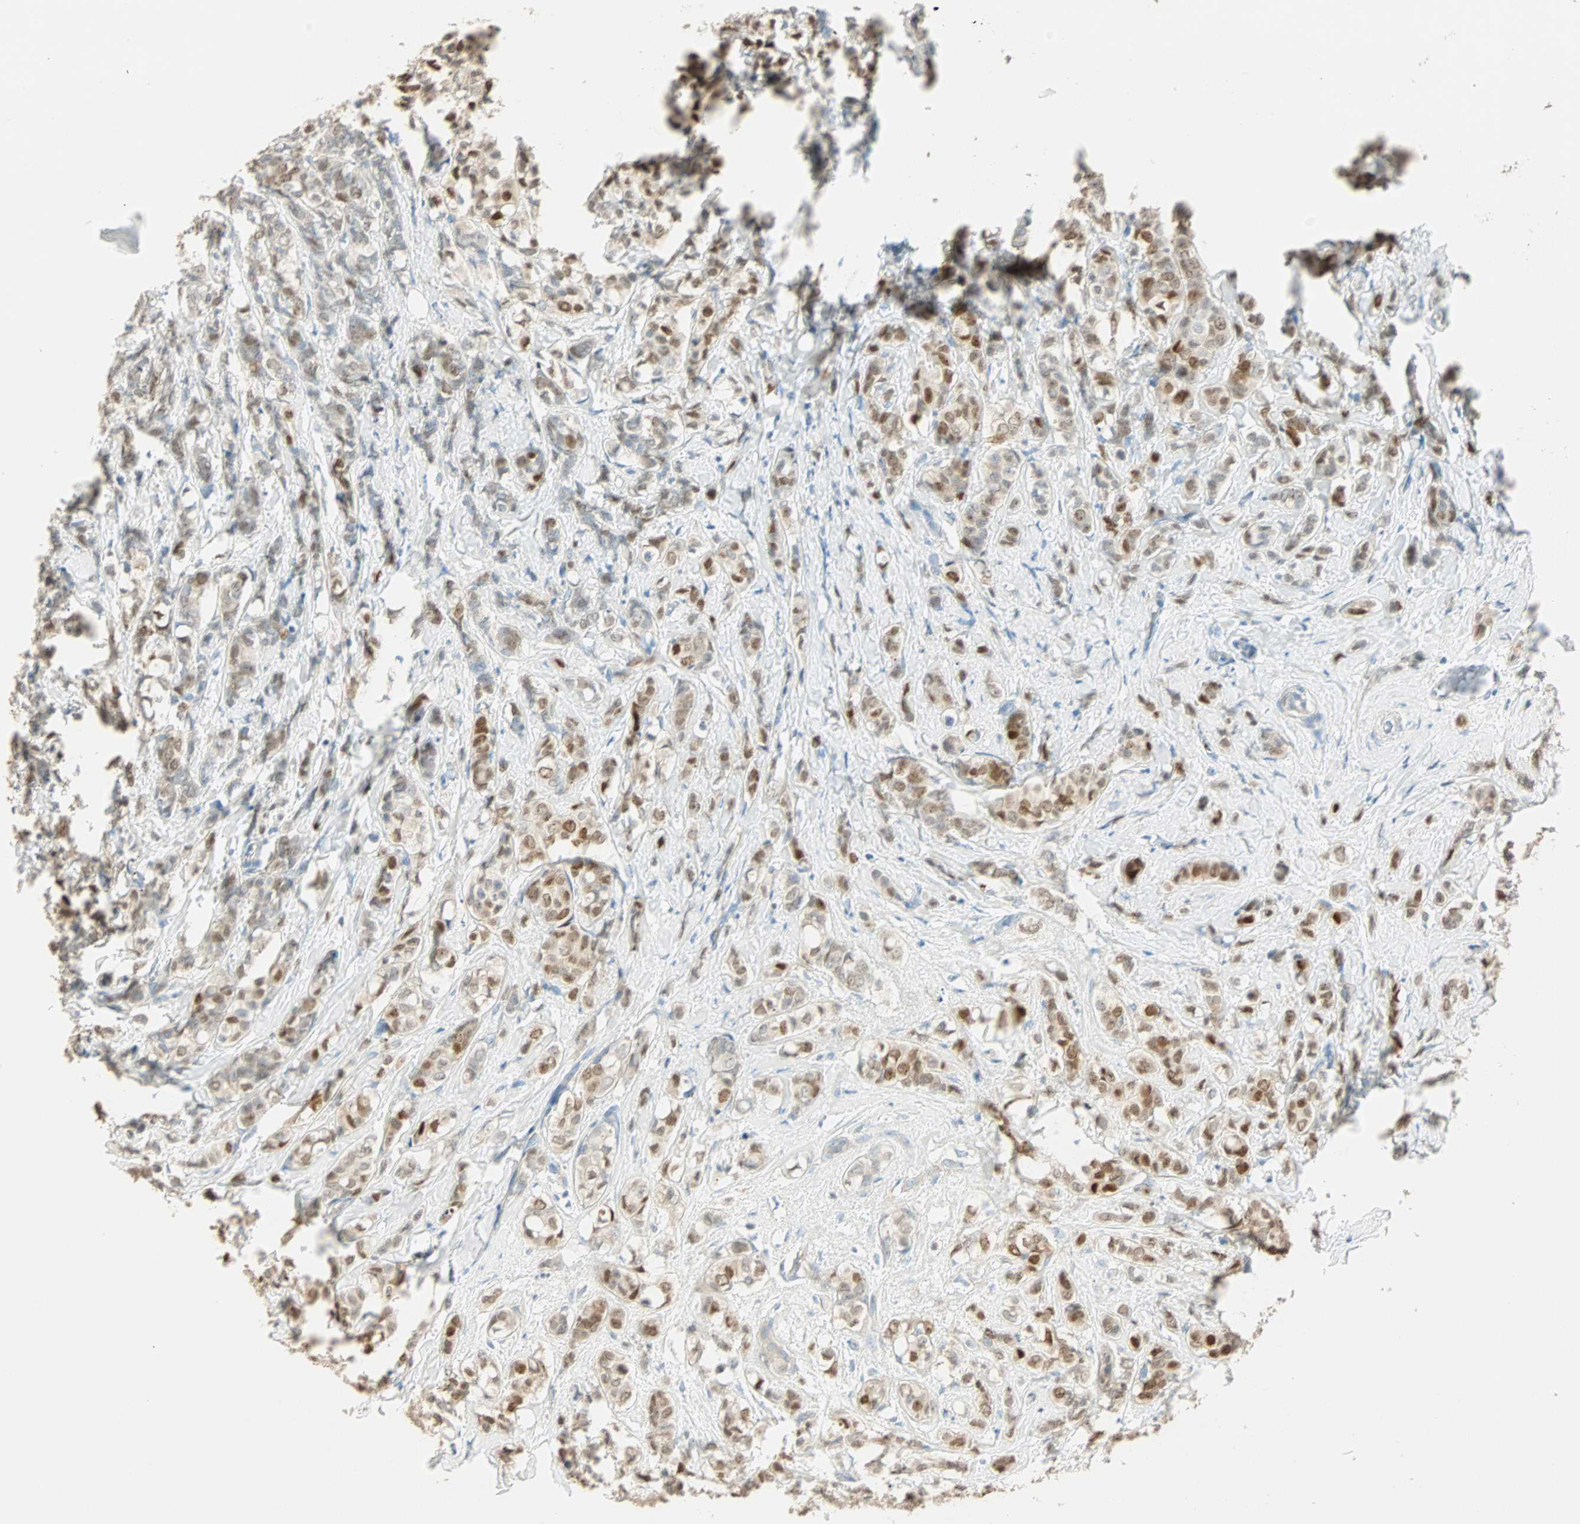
{"staining": {"intensity": "moderate", "quantity": "25%-75%", "location": "nuclear"}, "tissue": "breast cancer", "cell_type": "Tumor cells", "image_type": "cancer", "snomed": [{"axis": "morphology", "description": "Lobular carcinoma"}, {"axis": "topography", "description": "Breast"}], "caption": "Breast lobular carcinoma stained with immunohistochemistry (IHC) reveals moderate nuclear positivity in approximately 25%-75% of tumor cells.", "gene": "RAD18", "patient": {"sex": "female", "age": 60}}